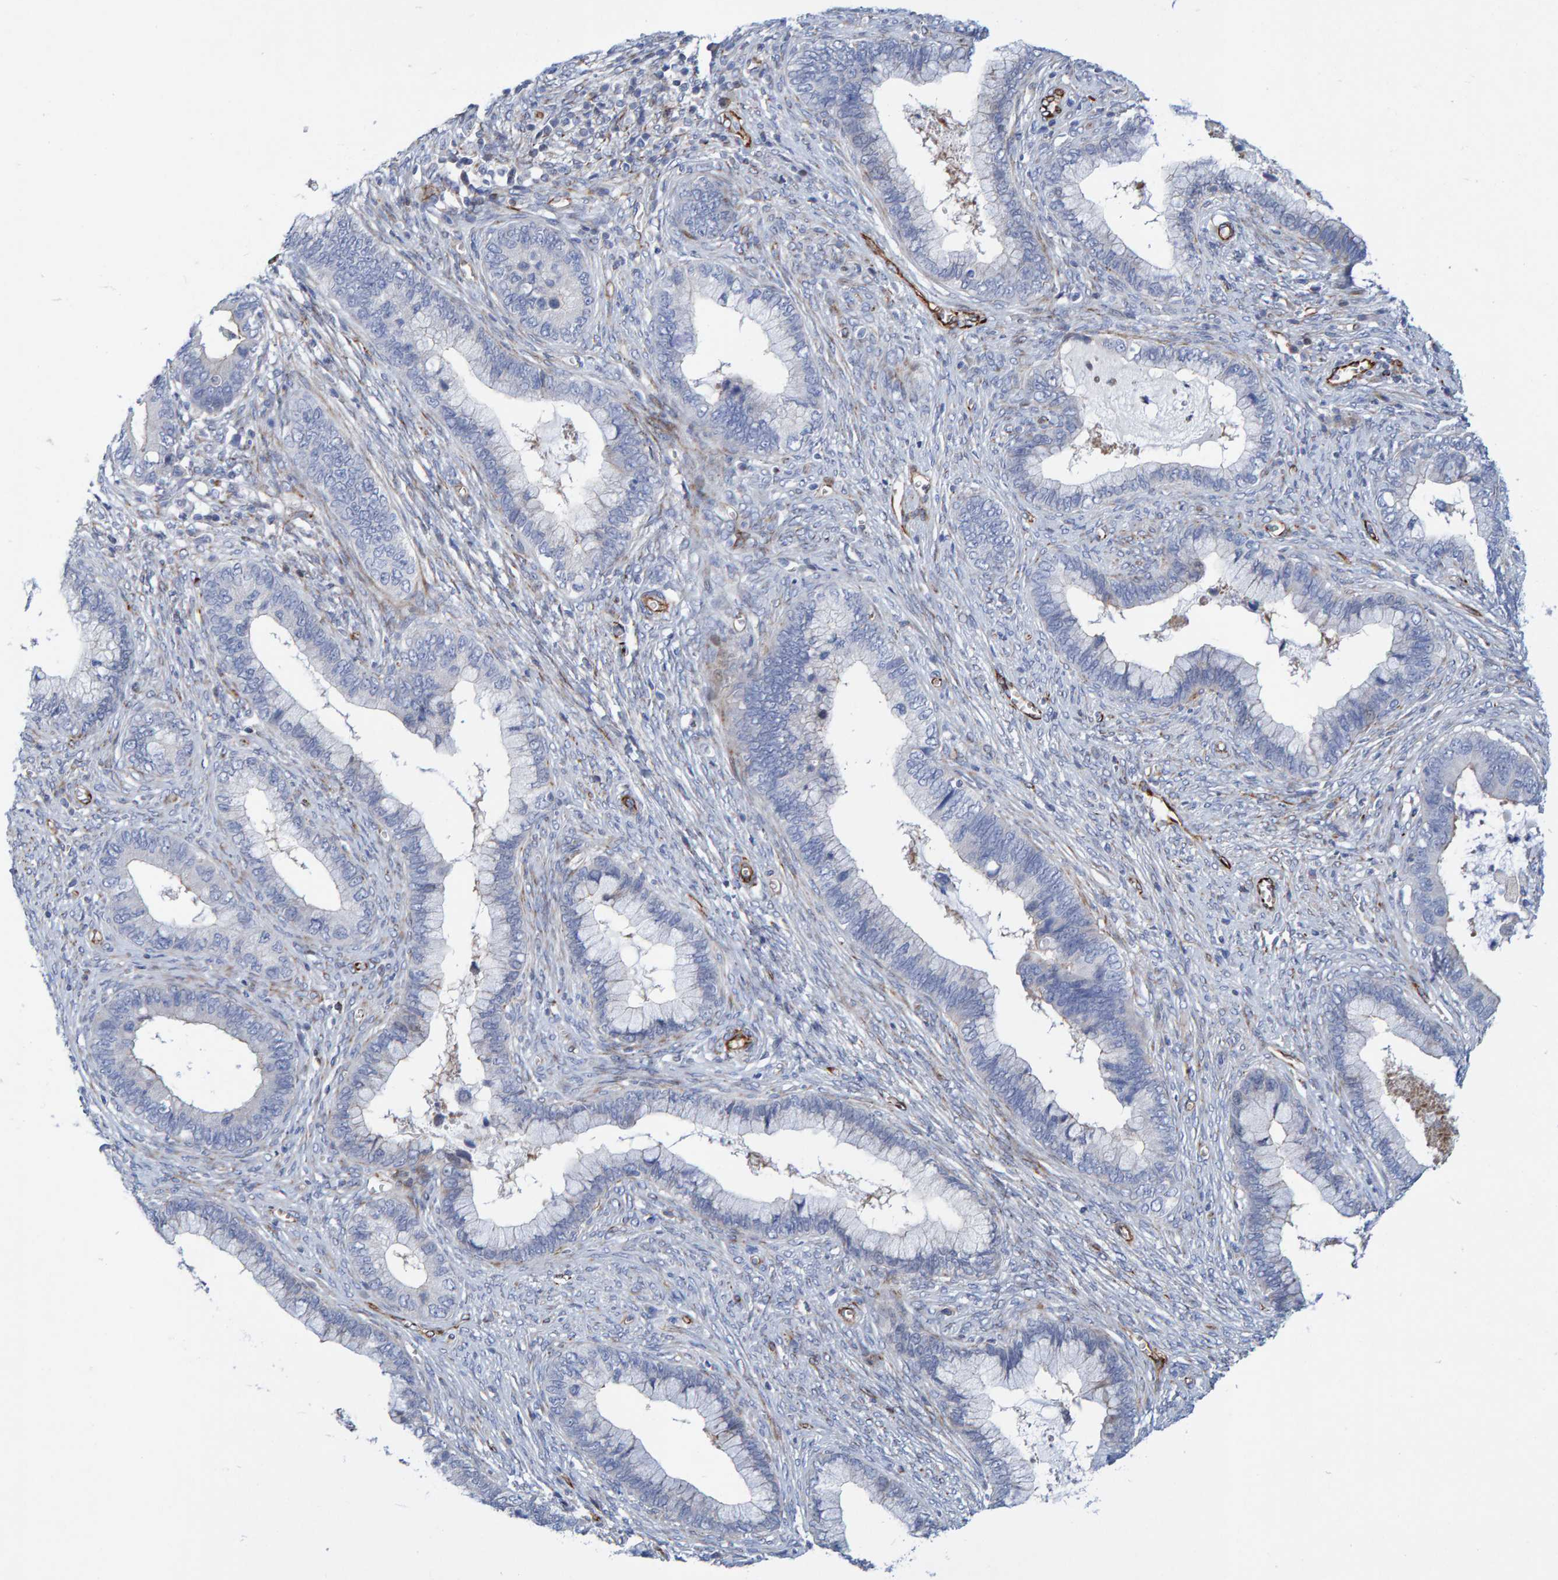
{"staining": {"intensity": "negative", "quantity": "none", "location": "none"}, "tissue": "cervical cancer", "cell_type": "Tumor cells", "image_type": "cancer", "snomed": [{"axis": "morphology", "description": "Adenocarcinoma, NOS"}, {"axis": "topography", "description": "Cervix"}], "caption": "A micrograph of human cervical cancer is negative for staining in tumor cells.", "gene": "POLG2", "patient": {"sex": "female", "age": 44}}